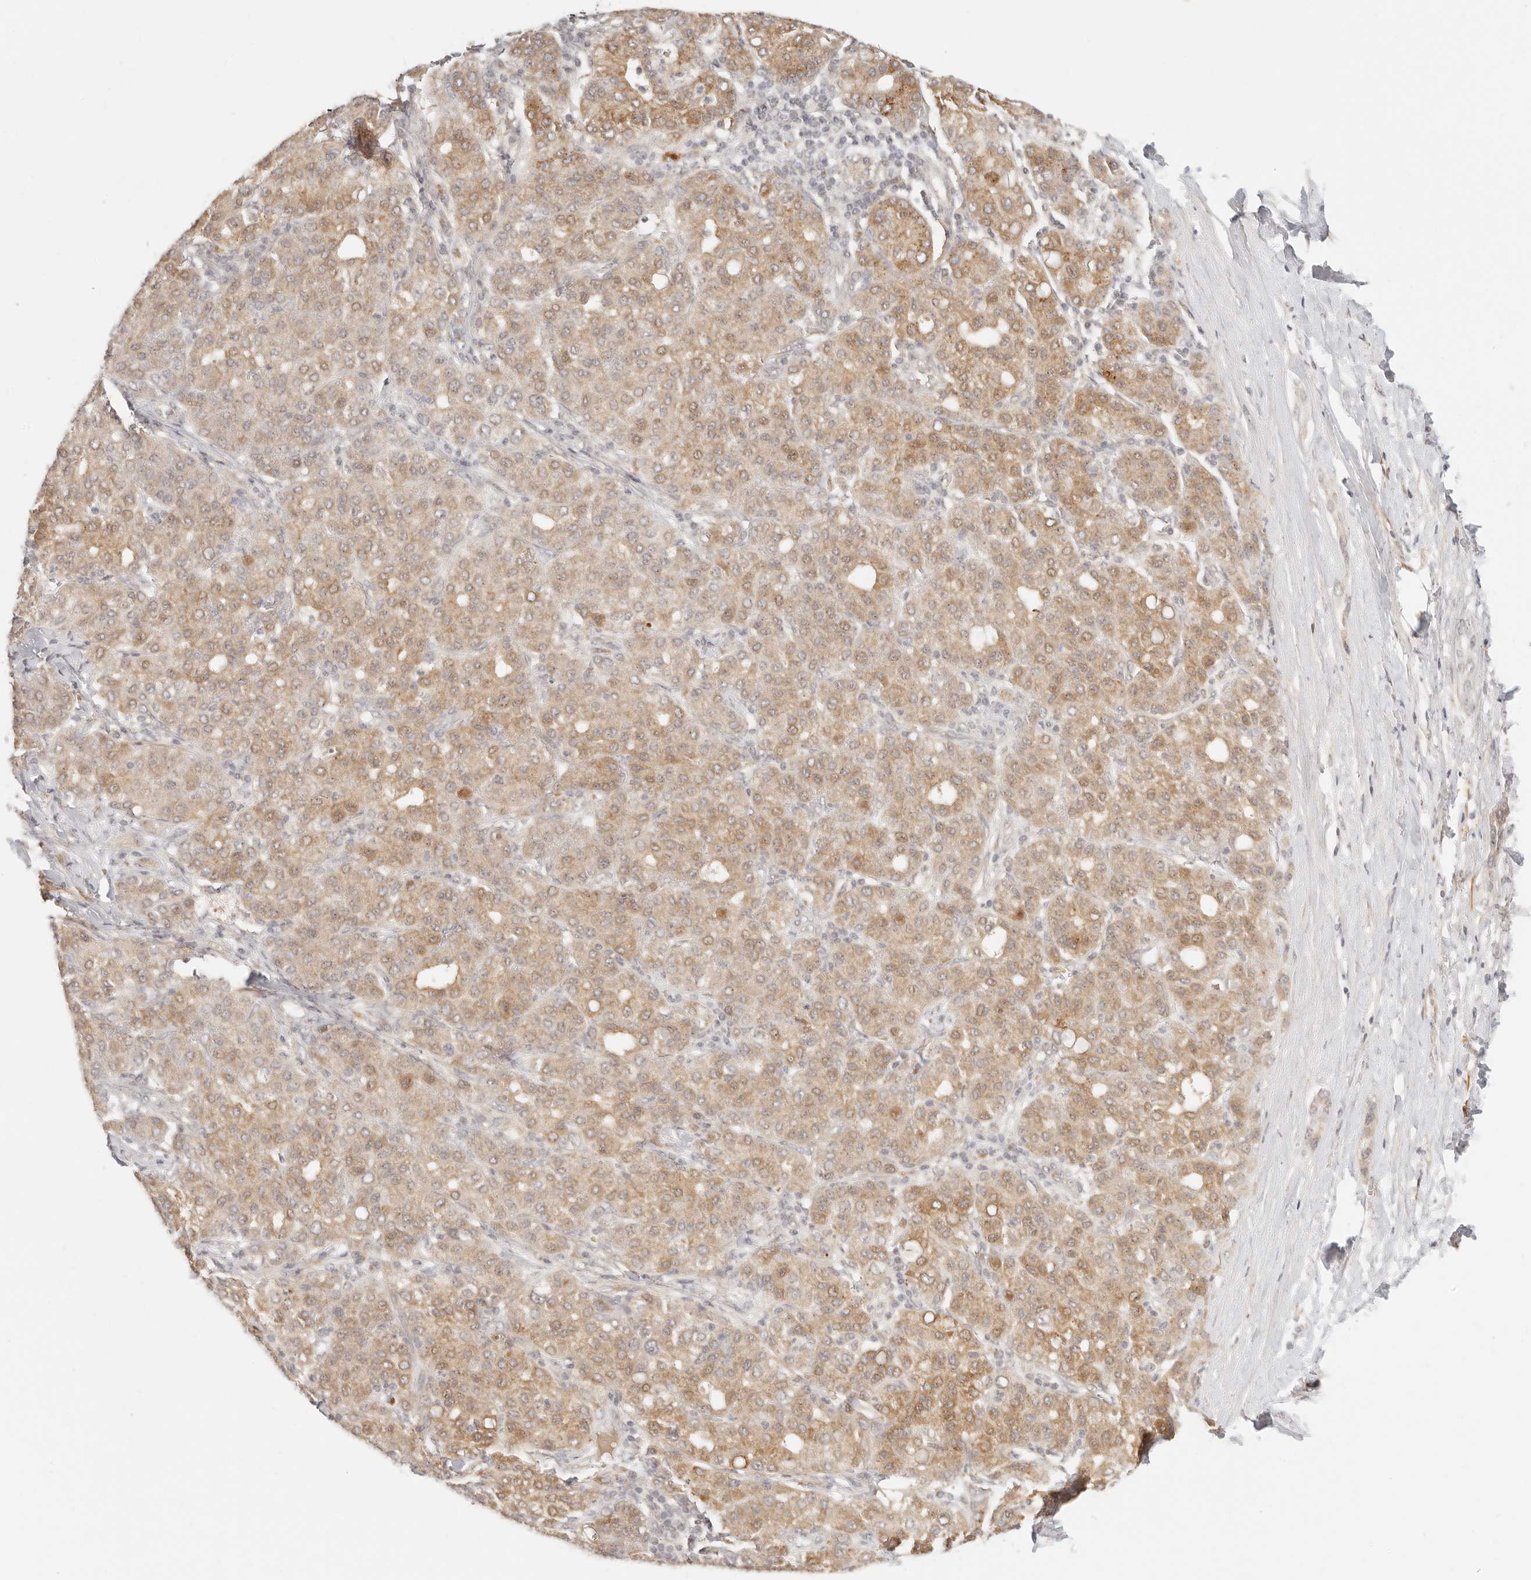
{"staining": {"intensity": "moderate", "quantity": ">75%", "location": "cytoplasmic/membranous"}, "tissue": "liver cancer", "cell_type": "Tumor cells", "image_type": "cancer", "snomed": [{"axis": "morphology", "description": "Carcinoma, Hepatocellular, NOS"}, {"axis": "topography", "description": "Liver"}], "caption": "IHC (DAB) staining of human liver cancer shows moderate cytoplasmic/membranous protein expression in about >75% of tumor cells. The staining is performed using DAB (3,3'-diaminobenzidine) brown chromogen to label protein expression. The nuclei are counter-stained blue using hematoxylin.", "gene": "INTS11", "patient": {"sex": "male", "age": 65}}